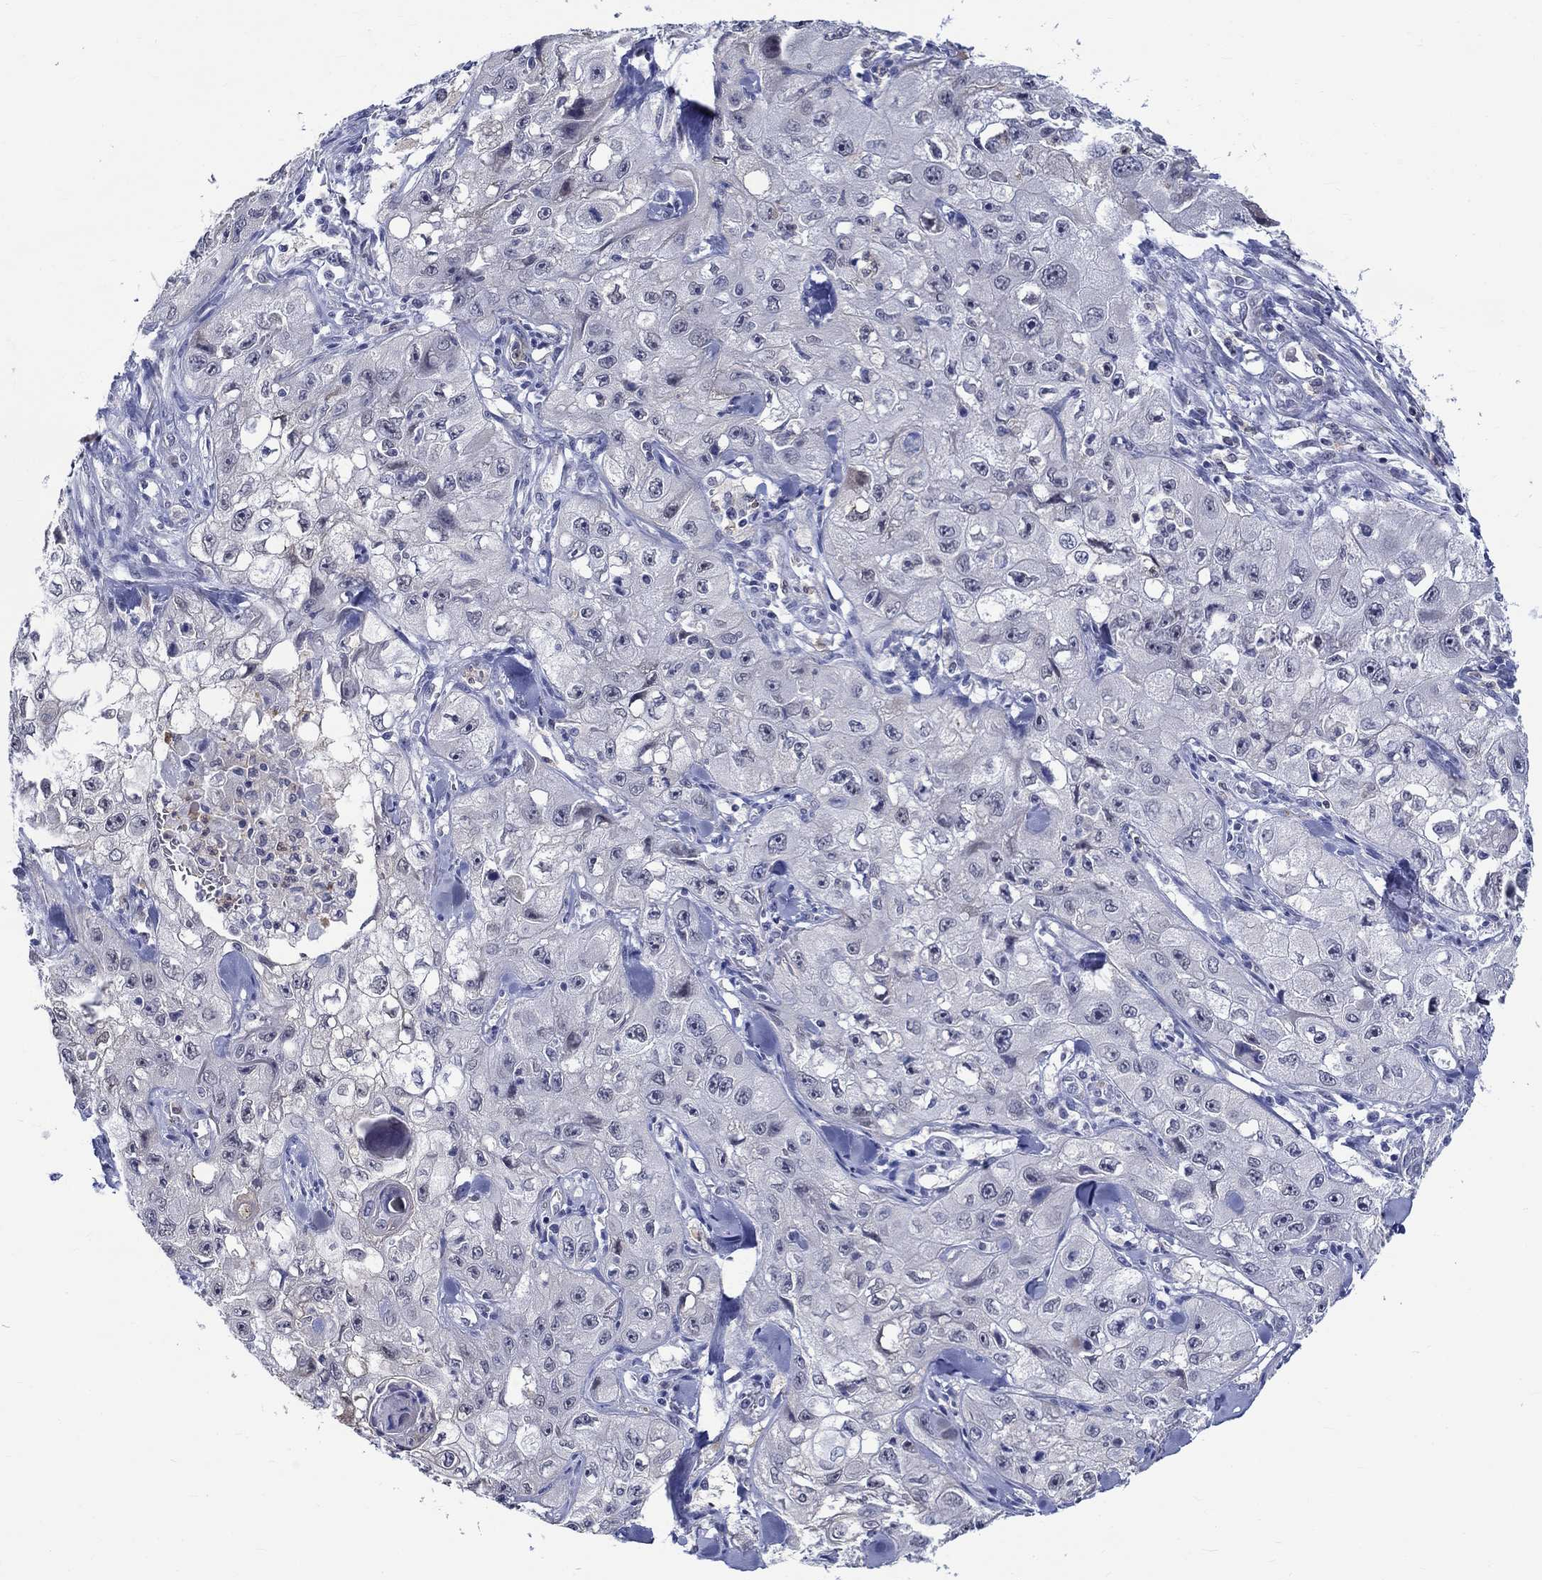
{"staining": {"intensity": "negative", "quantity": "none", "location": "none"}, "tissue": "skin cancer", "cell_type": "Tumor cells", "image_type": "cancer", "snomed": [{"axis": "morphology", "description": "Squamous cell carcinoma, NOS"}, {"axis": "topography", "description": "Skin"}, {"axis": "topography", "description": "Subcutis"}], "caption": "Immunohistochemistry (IHC) image of skin cancer (squamous cell carcinoma) stained for a protein (brown), which displays no staining in tumor cells.", "gene": "ST6GALNAC1", "patient": {"sex": "male", "age": 73}}